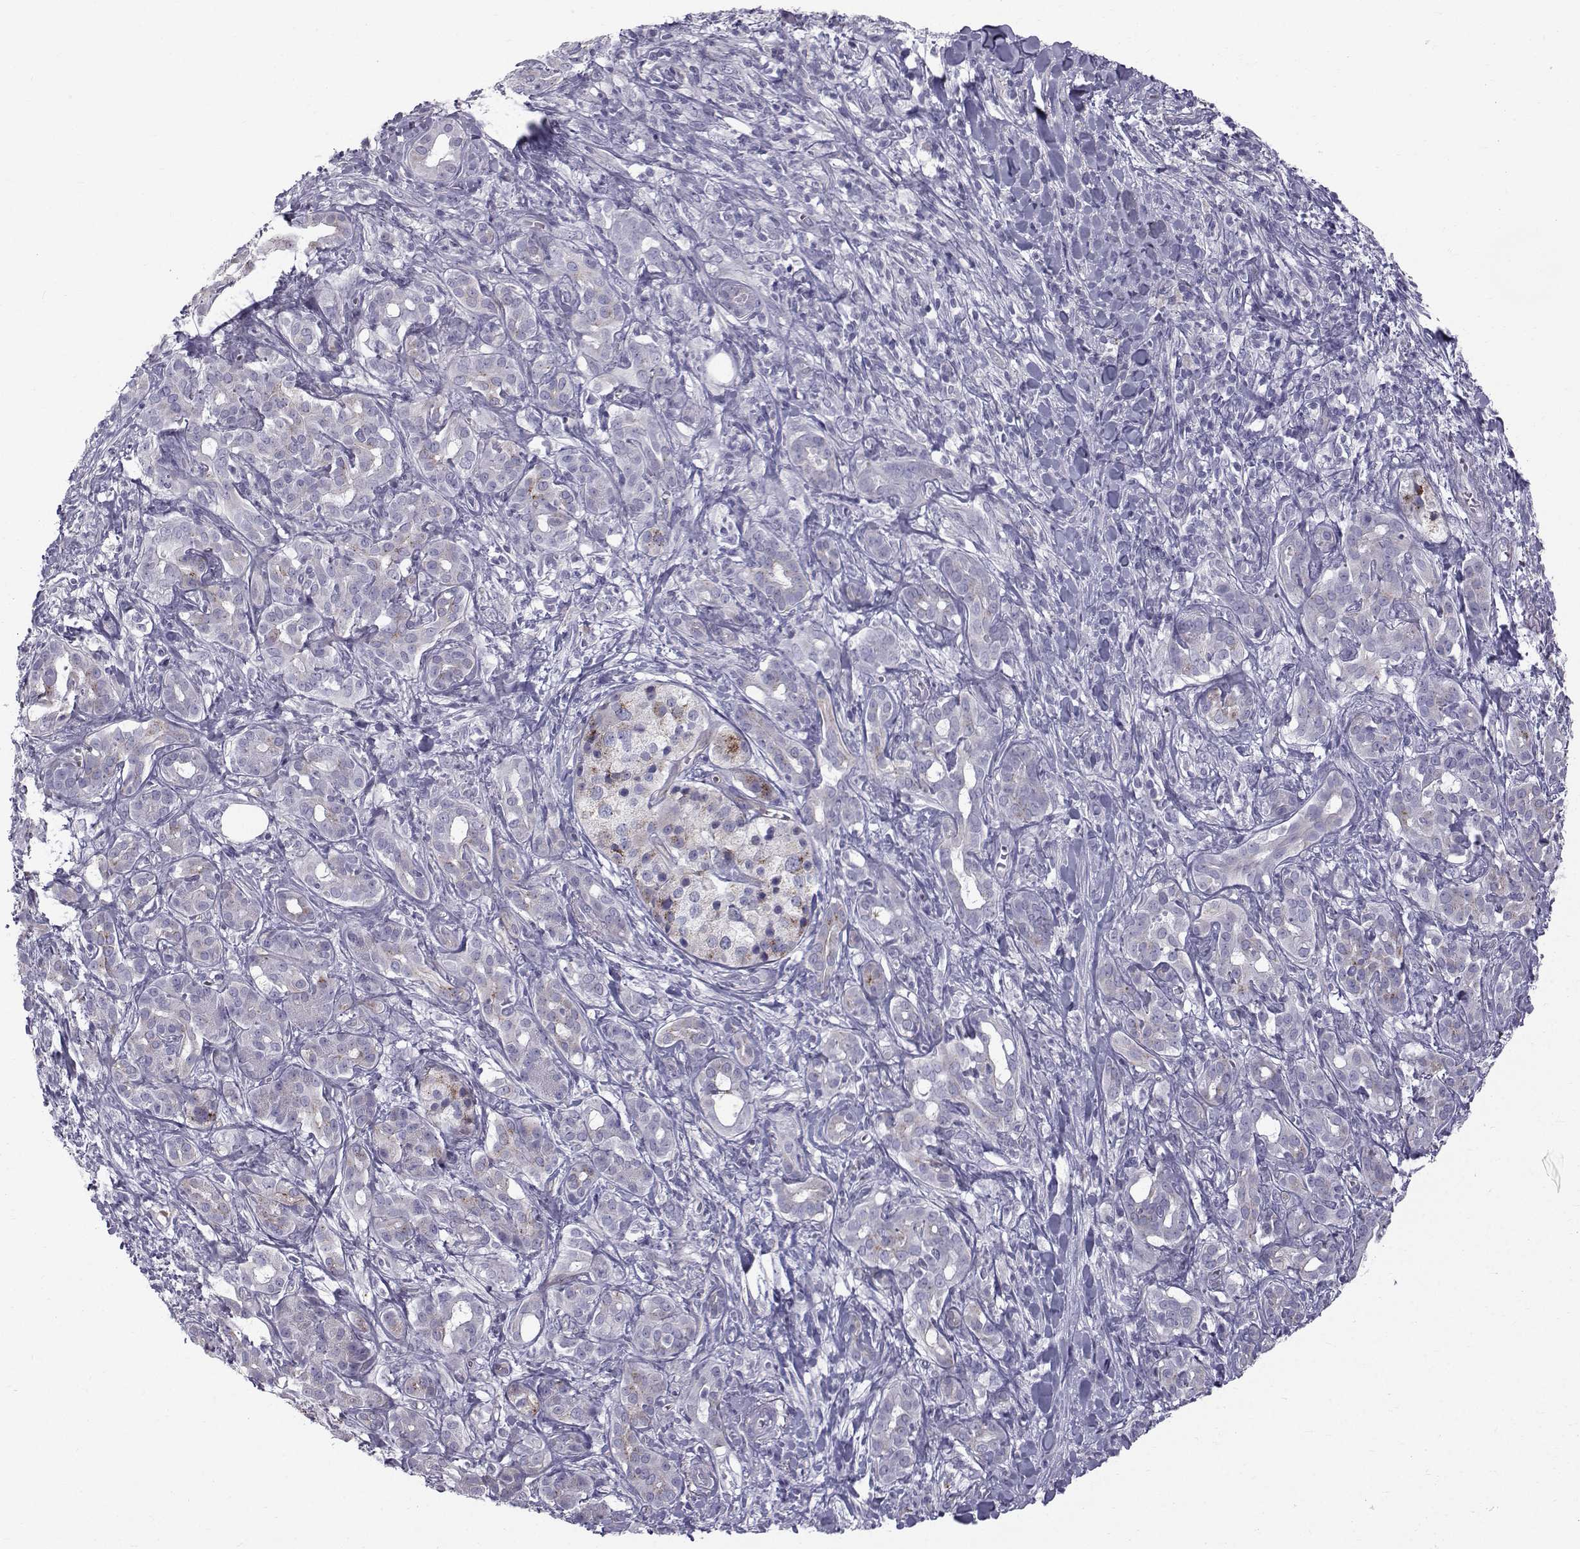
{"staining": {"intensity": "negative", "quantity": "none", "location": "none"}, "tissue": "pancreatic cancer", "cell_type": "Tumor cells", "image_type": "cancer", "snomed": [{"axis": "morphology", "description": "Adenocarcinoma, NOS"}, {"axis": "topography", "description": "Pancreas"}], "caption": "Human adenocarcinoma (pancreatic) stained for a protein using immunohistochemistry (IHC) displays no expression in tumor cells.", "gene": "CALCR", "patient": {"sex": "male", "age": 61}}